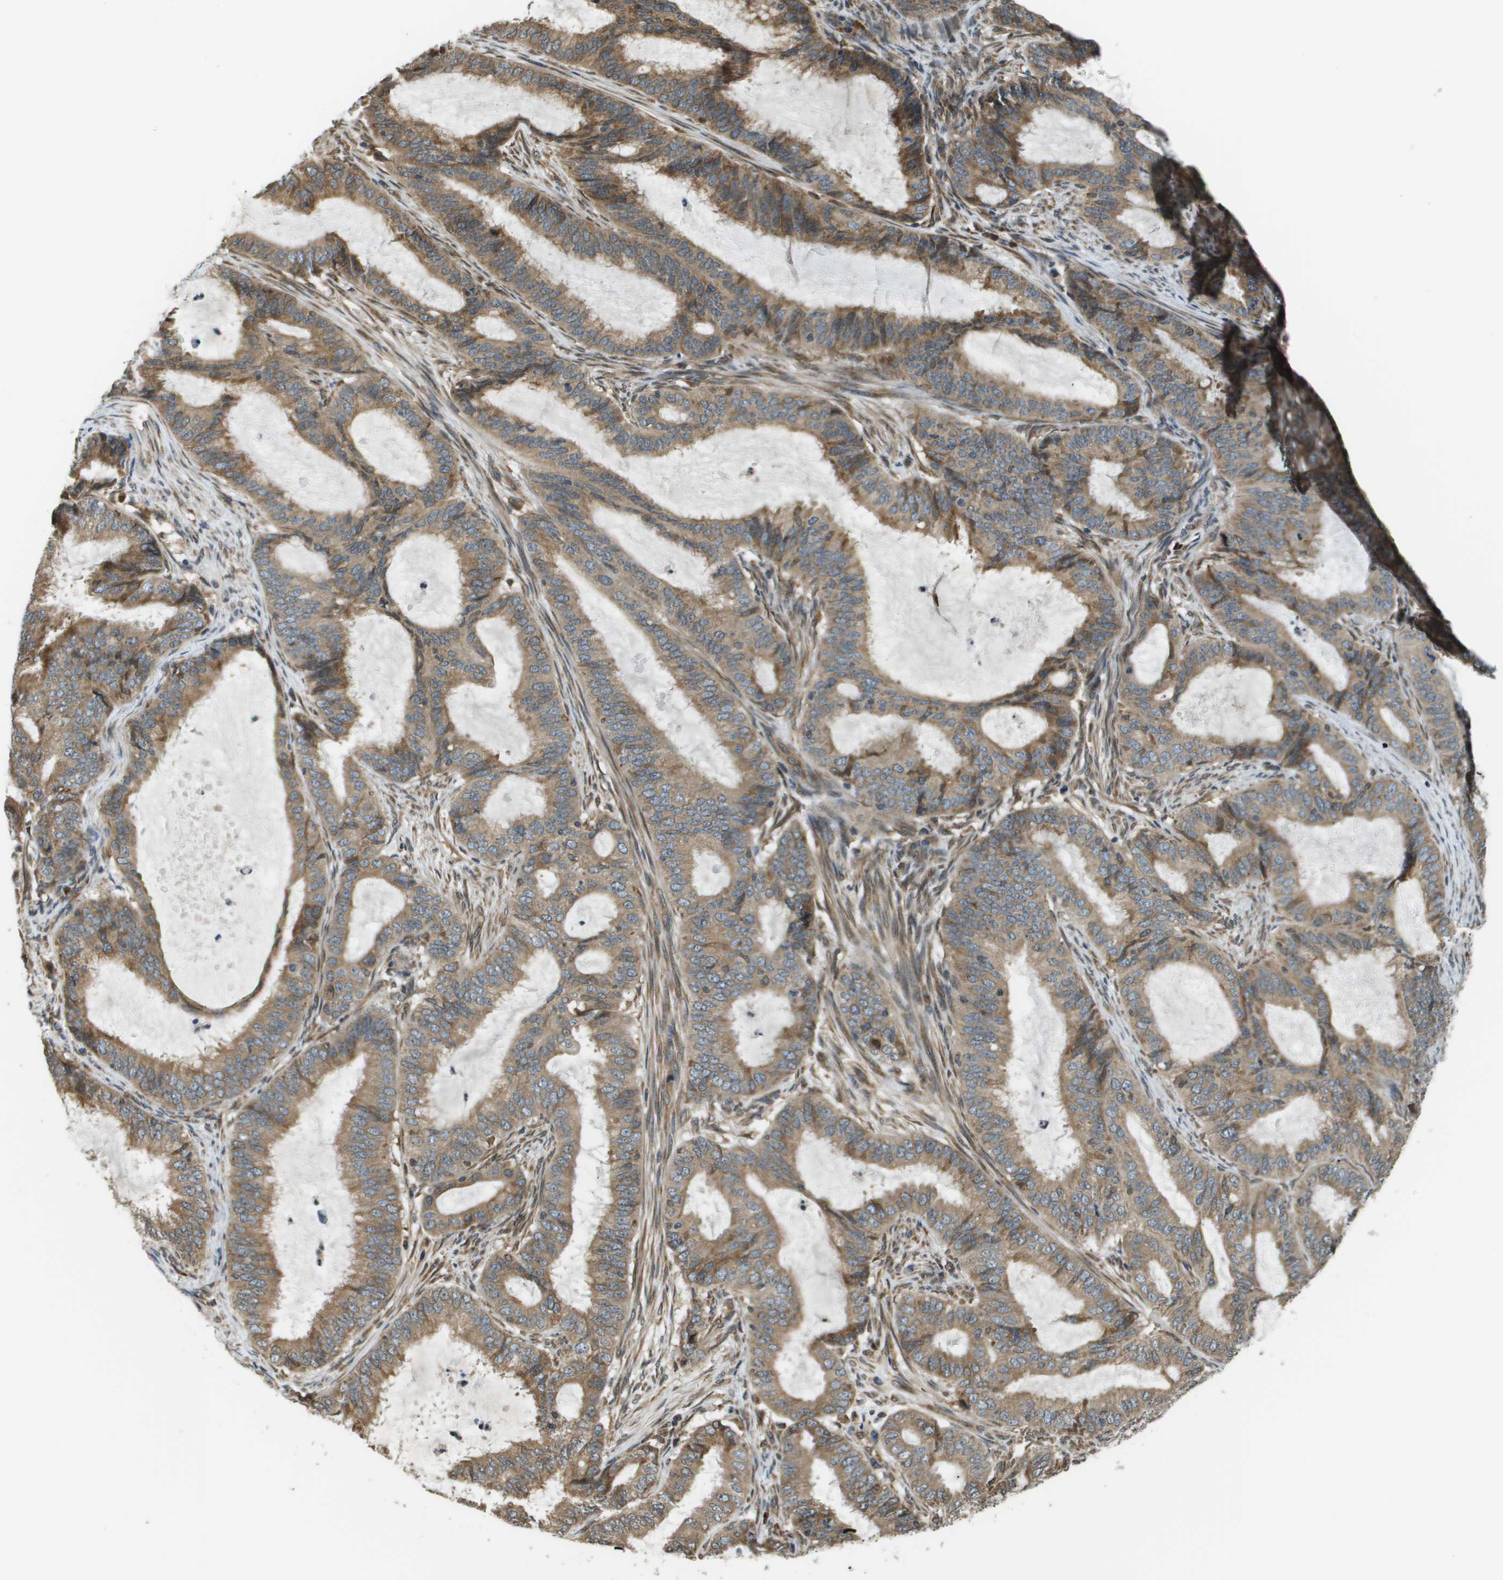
{"staining": {"intensity": "moderate", "quantity": ">75%", "location": "cytoplasmic/membranous"}, "tissue": "endometrial cancer", "cell_type": "Tumor cells", "image_type": "cancer", "snomed": [{"axis": "morphology", "description": "Adenocarcinoma, NOS"}, {"axis": "topography", "description": "Endometrium"}], "caption": "An image of human endometrial cancer stained for a protein demonstrates moderate cytoplasmic/membranous brown staining in tumor cells.", "gene": "SEC62", "patient": {"sex": "female", "age": 70}}